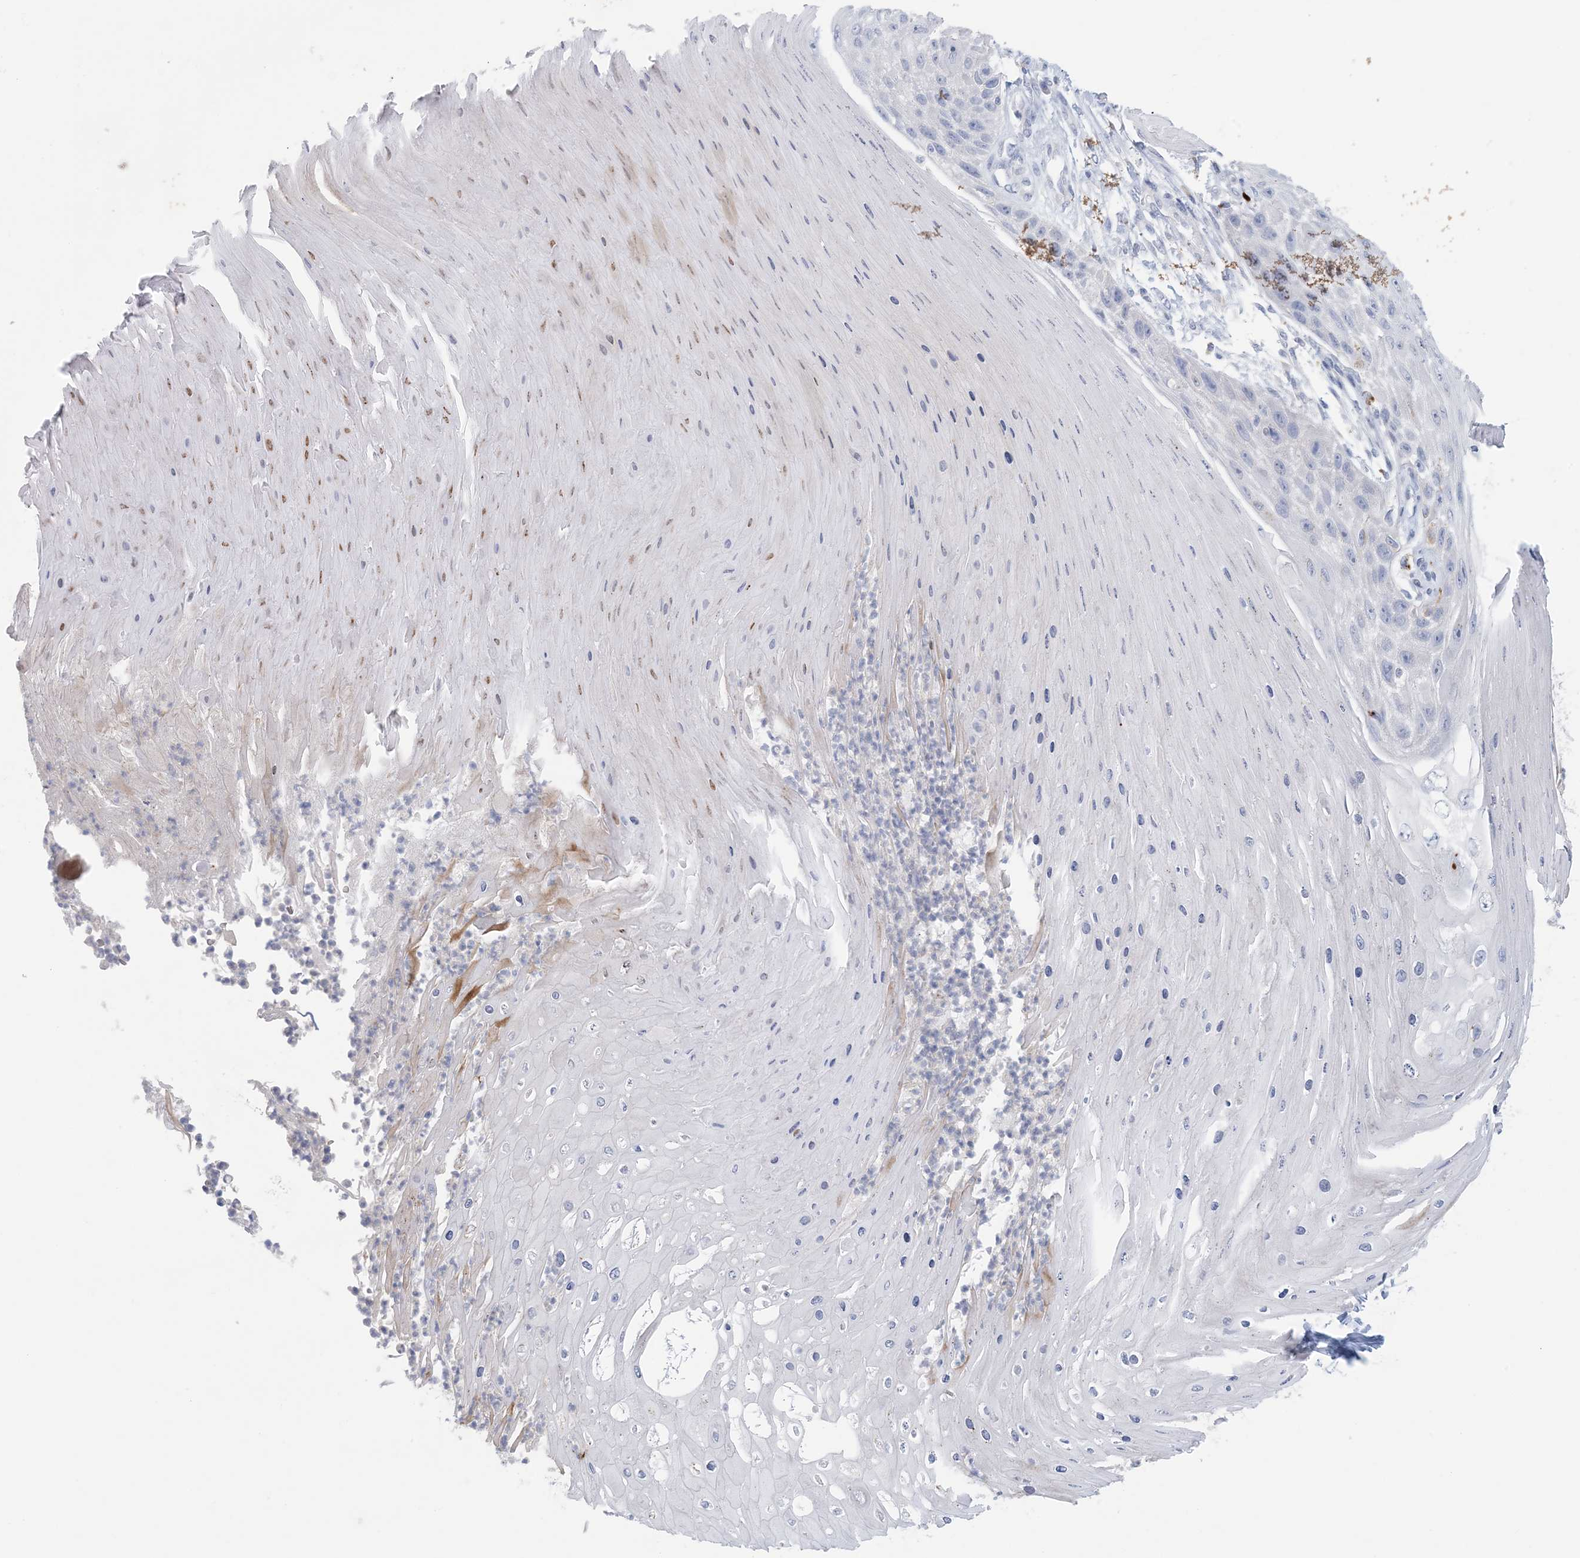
{"staining": {"intensity": "negative", "quantity": "none", "location": "none"}, "tissue": "skin cancer", "cell_type": "Tumor cells", "image_type": "cancer", "snomed": [{"axis": "morphology", "description": "Squamous cell carcinoma, NOS"}, {"axis": "topography", "description": "Skin"}], "caption": "Tumor cells show no significant expression in skin cancer.", "gene": "GABRG1", "patient": {"sex": "female", "age": 88}}